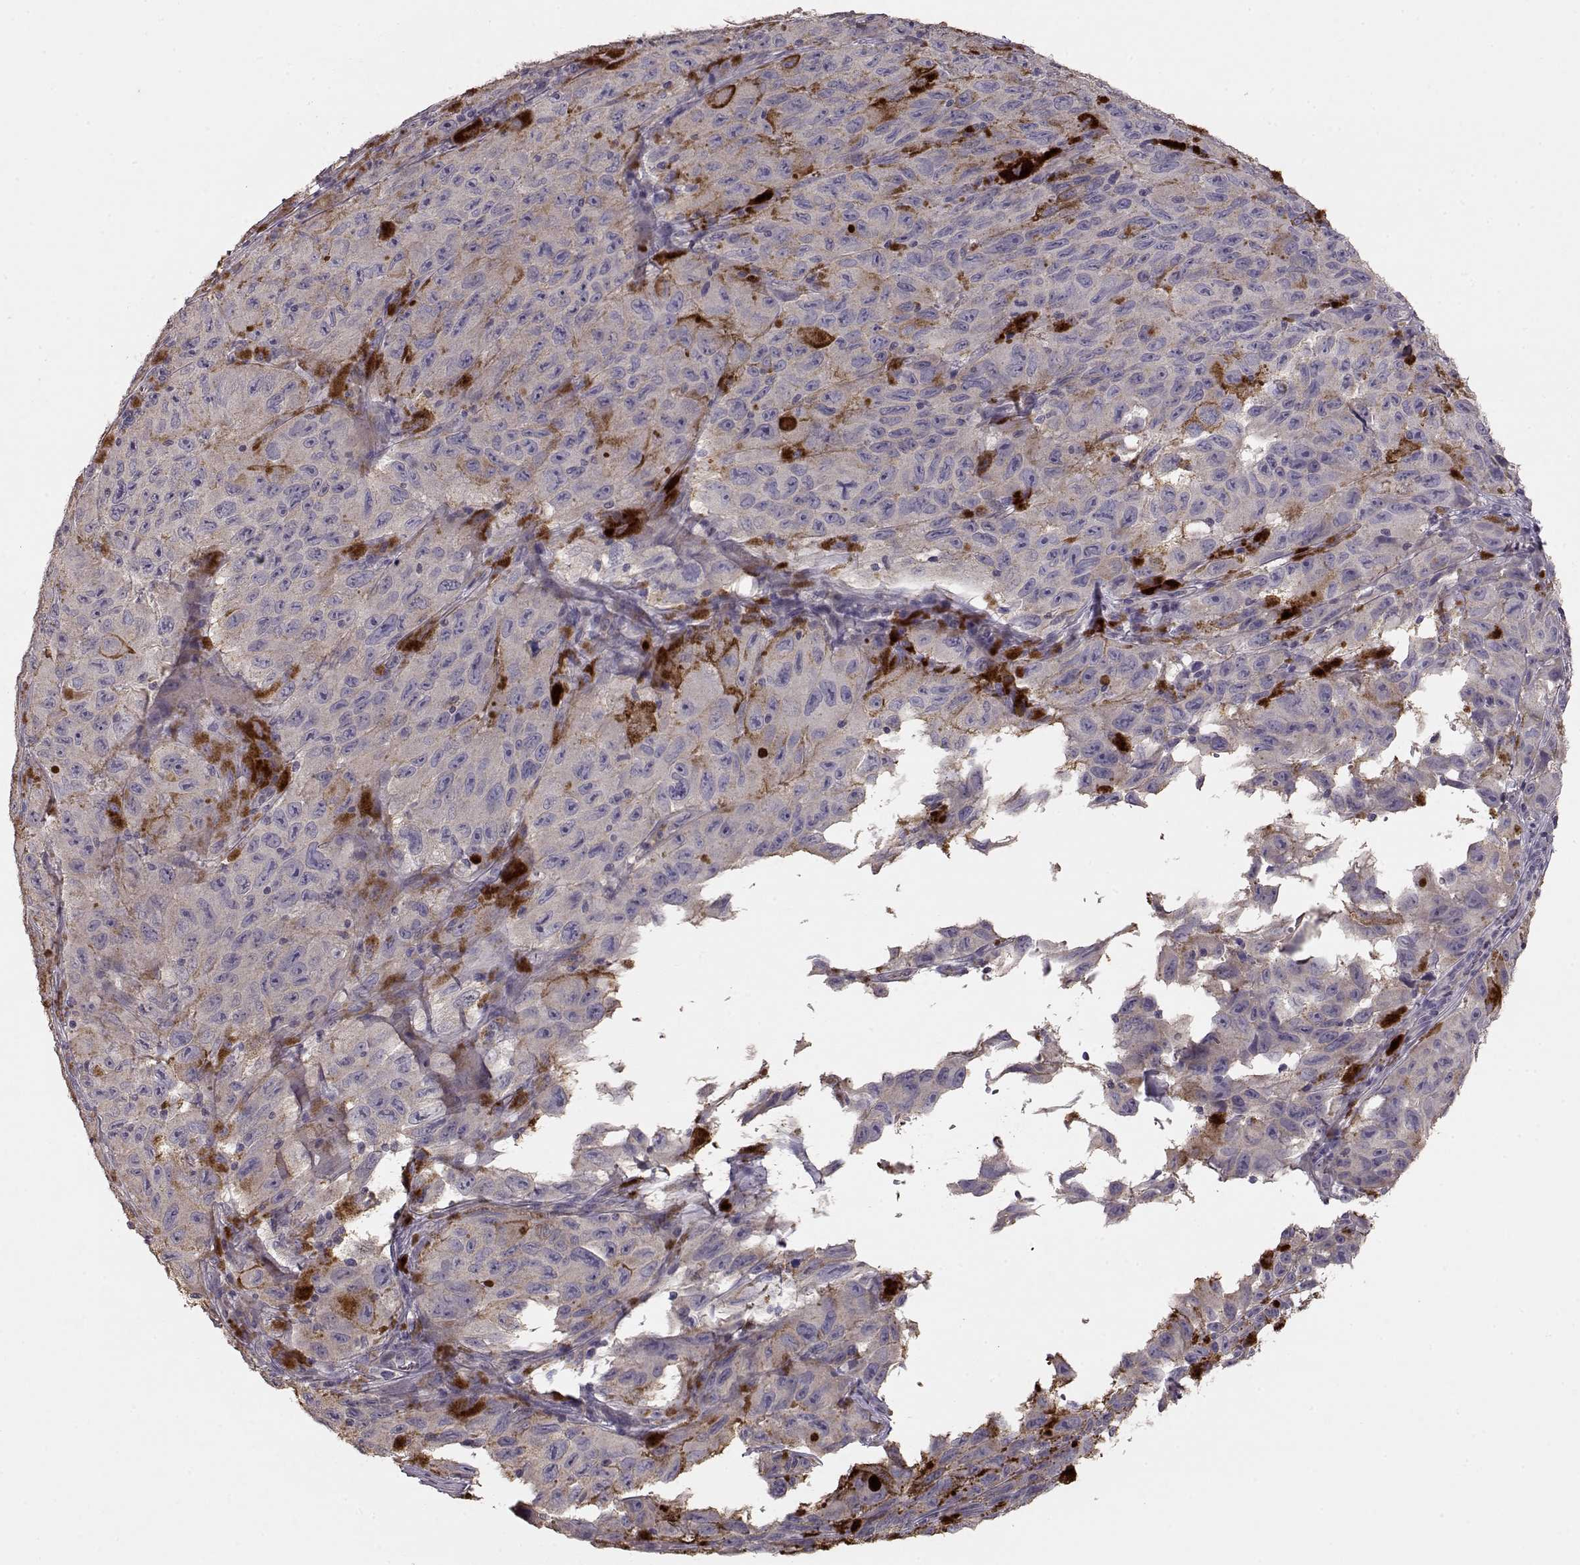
{"staining": {"intensity": "negative", "quantity": "none", "location": "none"}, "tissue": "melanoma", "cell_type": "Tumor cells", "image_type": "cancer", "snomed": [{"axis": "morphology", "description": "Malignant melanoma, NOS"}, {"axis": "topography", "description": "Vulva, labia, clitoris and Bartholin´s gland, NO"}], "caption": "An IHC micrograph of malignant melanoma is shown. There is no staining in tumor cells of malignant melanoma. (Brightfield microscopy of DAB (3,3'-diaminobenzidine) immunohistochemistry (IHC) at high magnification).", "gene": "PMCH", "patient": {"sex": "female", "age": 75}}